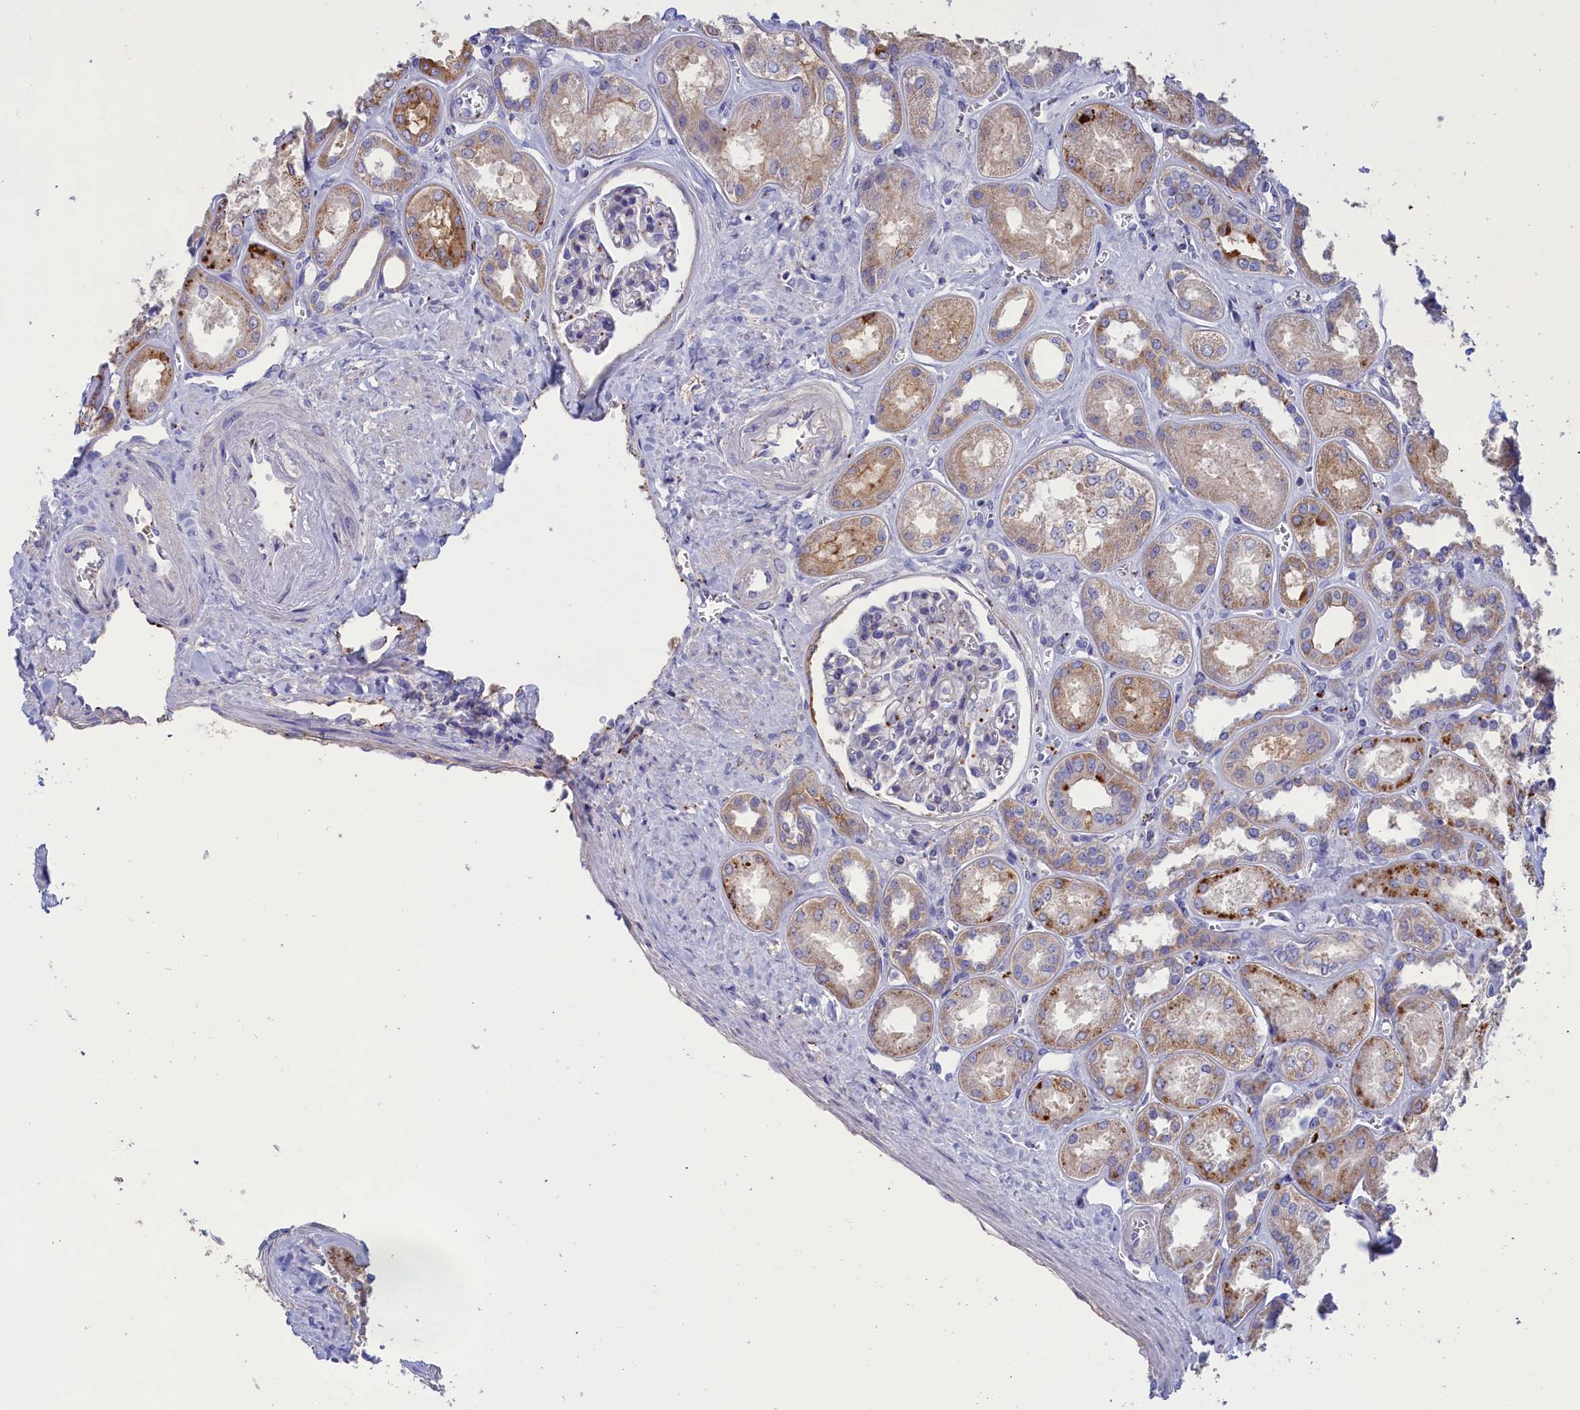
{"staining": {"intensity": "negative", "quantity": "none", "location": "none"}, "tissue": "kidney", "cell_type": "Cells in glomeruli", "image_type": "normal", "snomed": [{"axis": "morphology", "description": "Normal tissue, NOS"}, {"axis": "morphology", "description": "Adenocarcinoma, NOS"}, {"axis": "topography", "description": "Kidney"}], "caption": "IHC of normal kidney exhibits no expression in cells in glomeruli. Brightfield microscopy of immunohistochemistry stained with DAB (3,3'-diaminobenzidine) (brown) and hematoxylin (blue), captured at high magnification.", "gene": "WDR6", "patient": {"sex": "female", "age": 68}}